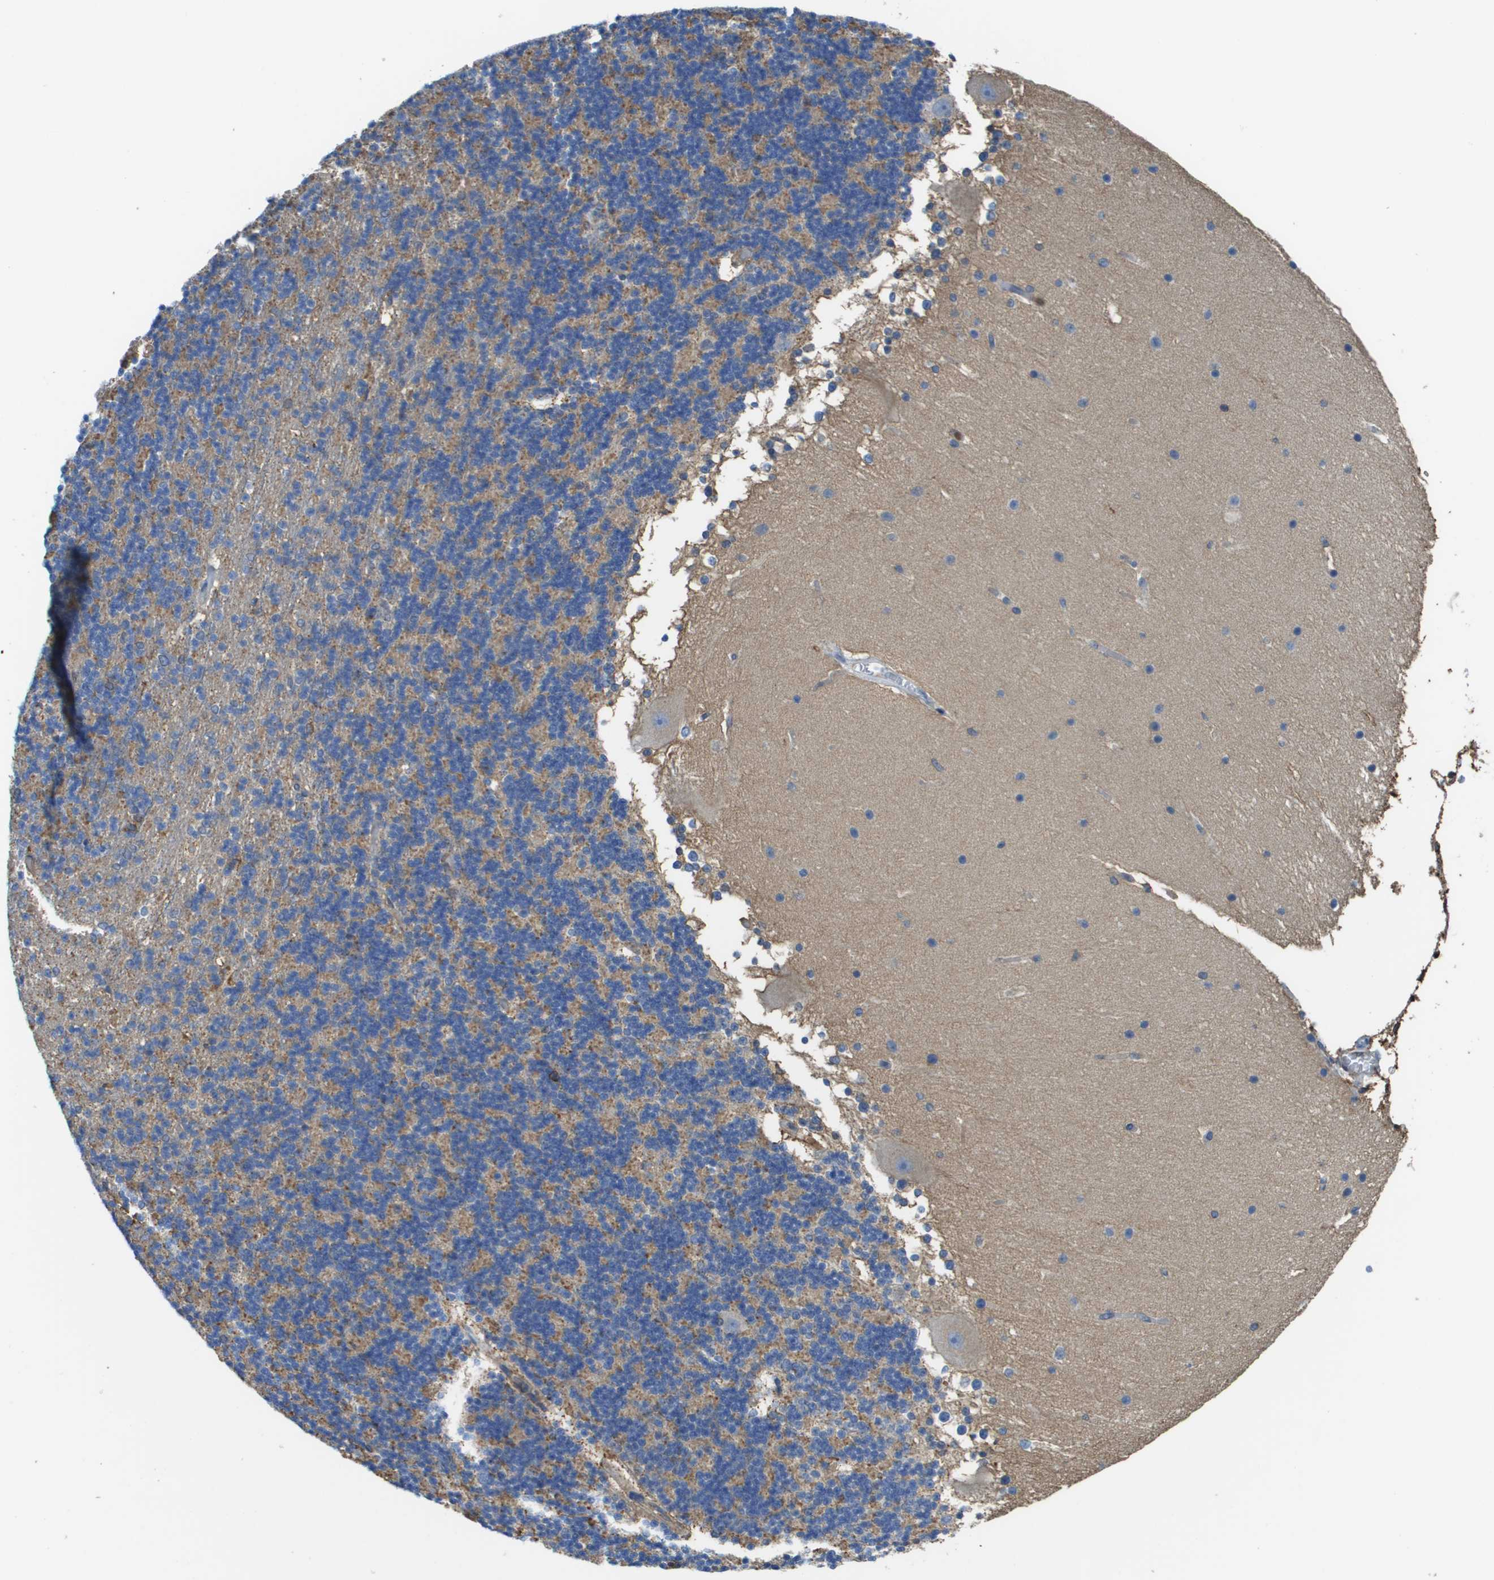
{"staining": {"intensity": "weak", "quantity": "25%-75%", "location": "cytoplasmic/membranous"}, "tissue": "cerebellum", "cell_type": "Cells in granular layer", "image_type": "normal", "snomed": [{"axis": "morphology", "description": "Normal tissue, NOS"}, {"axis": "topography", "description": "Cerebellum"}], "caption": "A photomicrograph of cerebellum stained for a protein demonstrates weak cytoplasmic/membranous brown staining in cells in granular layer.", "gene": "PASK", "patient": {"sex": "female", "age": 19}}